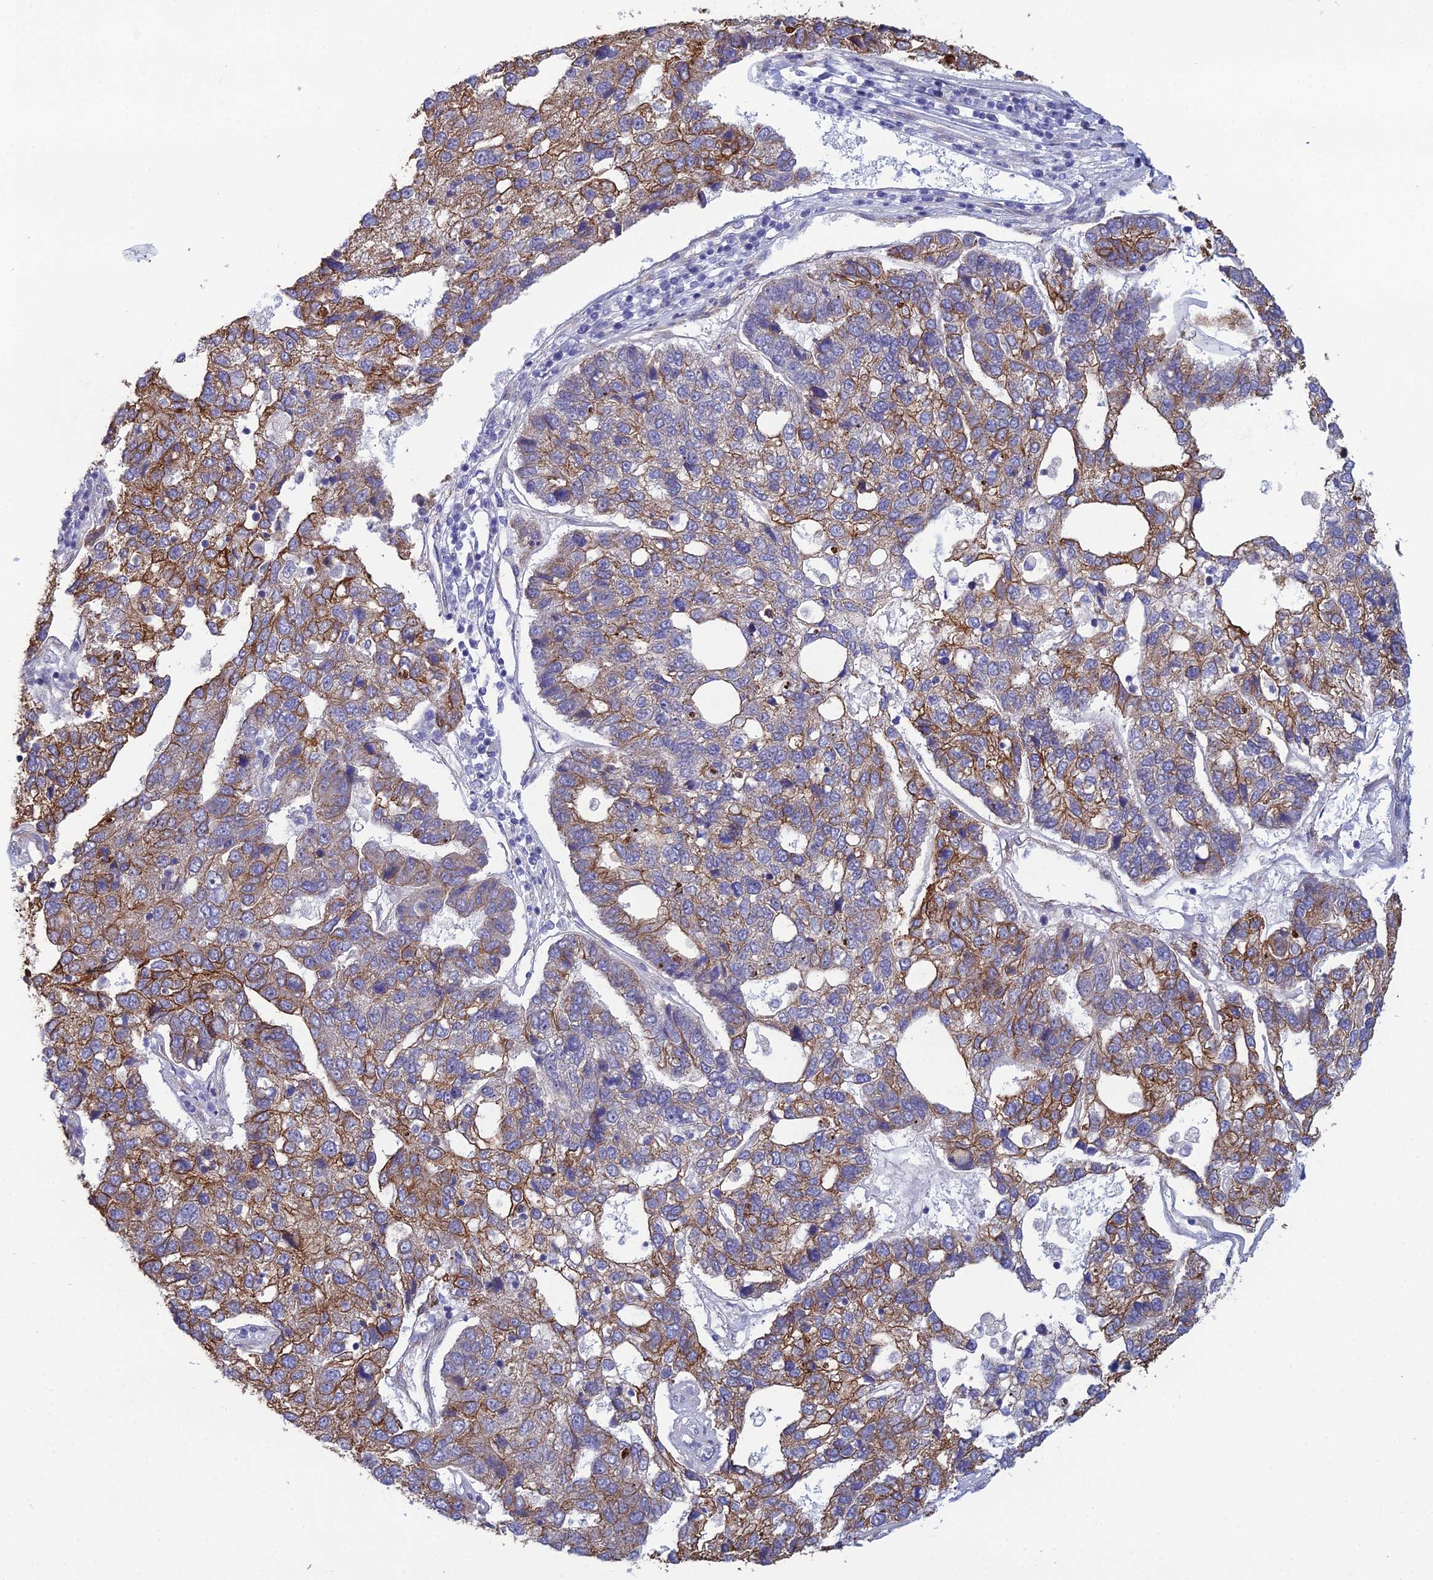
{"staining": {"intensity": "moderate", "quantity": ">75%", "location": "cytoplasmic/membranous"}, "tissue": "pancreatic cancer", "cell_type": "Tumor cells", "image_type": "cancer", "snomed": [{"axis": "morphology", "description": "Adenocarcinoma, NOS"}, {"axis": "topography", "description": "Pancreas"}], "caption": "Pancreatic cancer stained for a protein reveals moderate cytoplasmic/membranous positivity in tumor cells.", "gene": "LZTS2", "patient": {"sex": "female", "age": 61}}